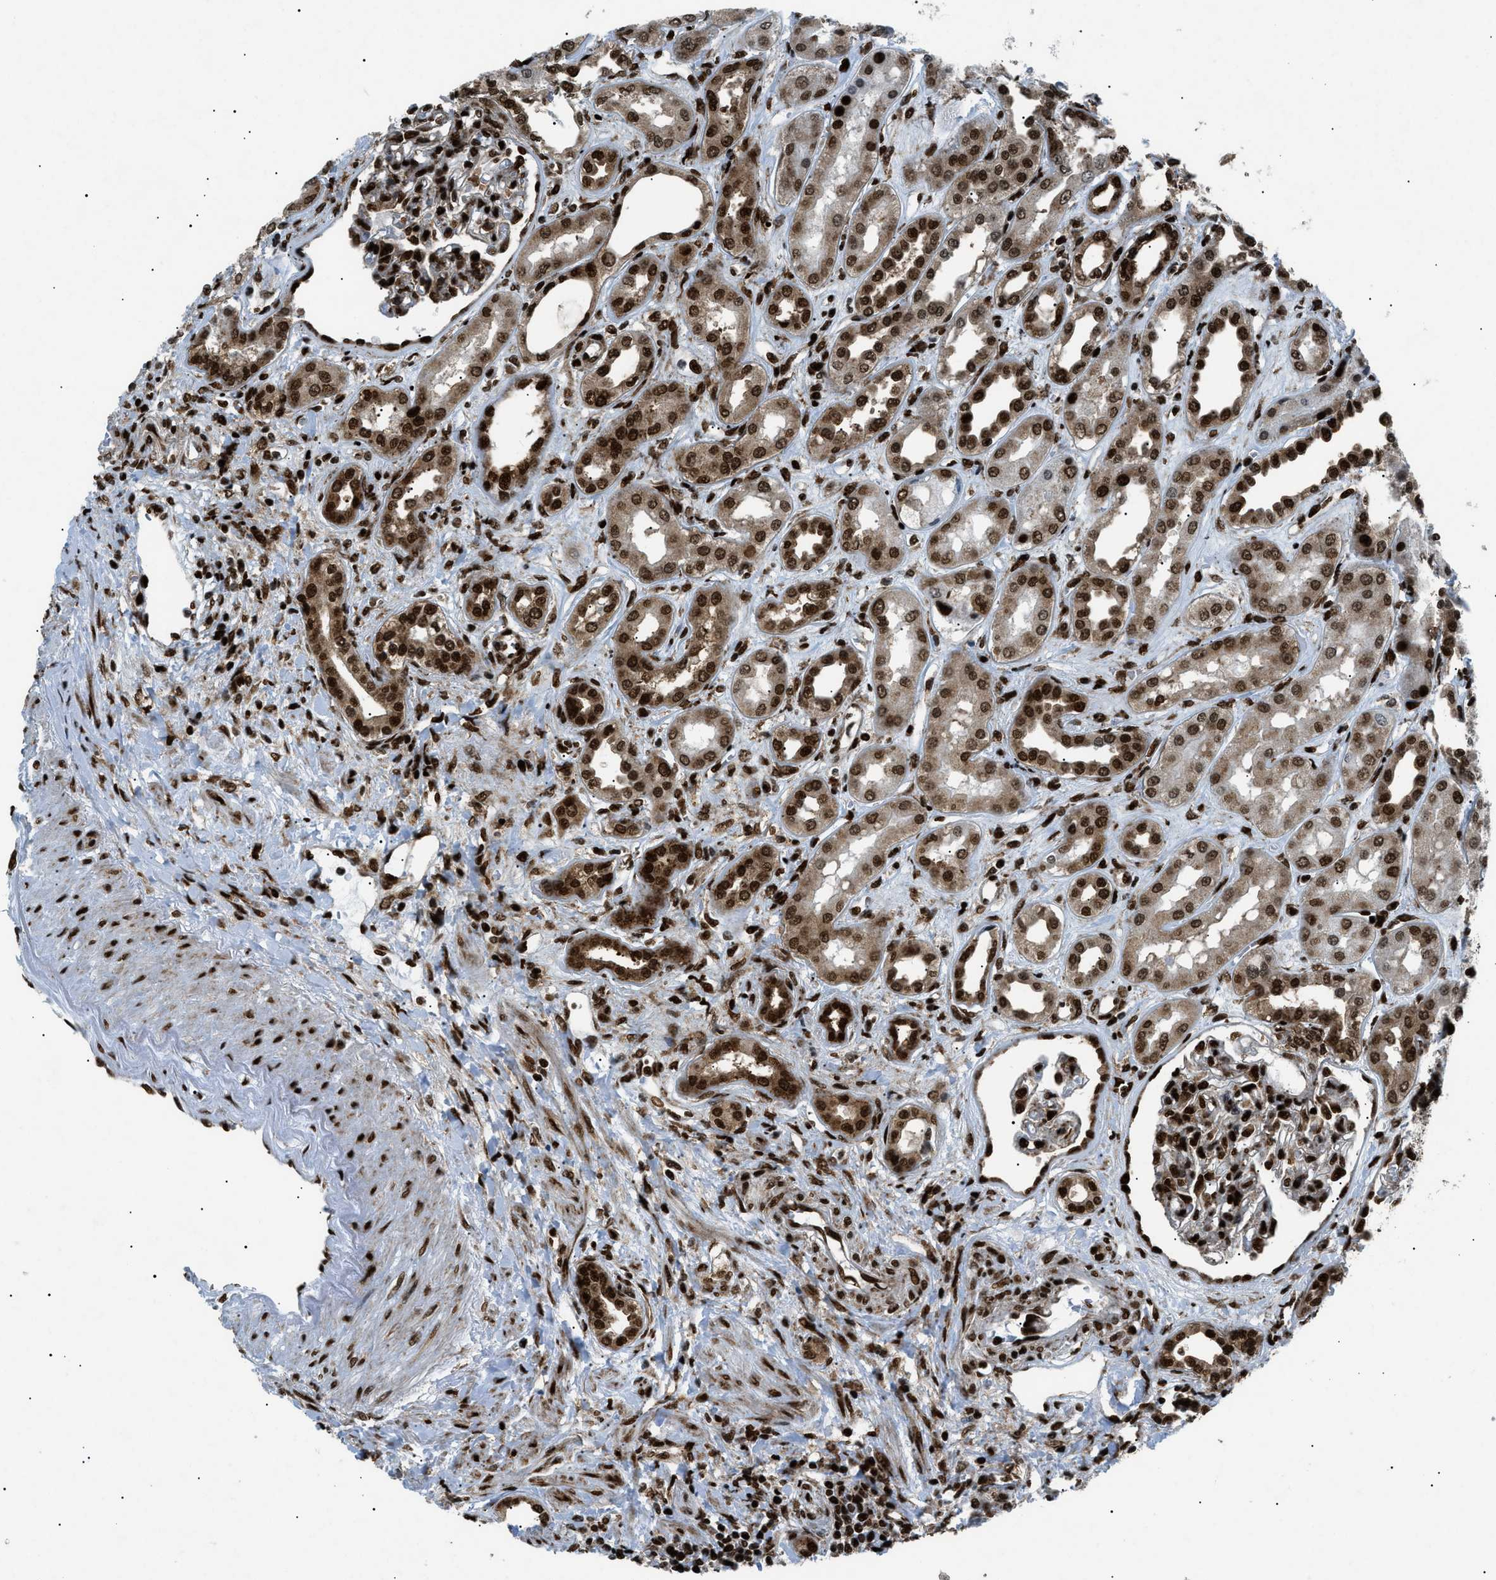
{"staining": {"intensity": "strong", "quantity": ">75%", "location": "nuclear"}, "tissue": "kidney", "cell_type": "Cells in glomeruli", "image_type": "normal", "snomed": [{"axis": "morphology", "description": "Normal tissue, NOS"}, {"axis": "topography", "description": "Kidney"}], "caption": "Protein expression analysis of benign kidney reveals strong nuclear staining in approximately >75% of cells in glomeruli.", "gene": "HNRNPK", "patient": {"sex": "male", "age": 59}}